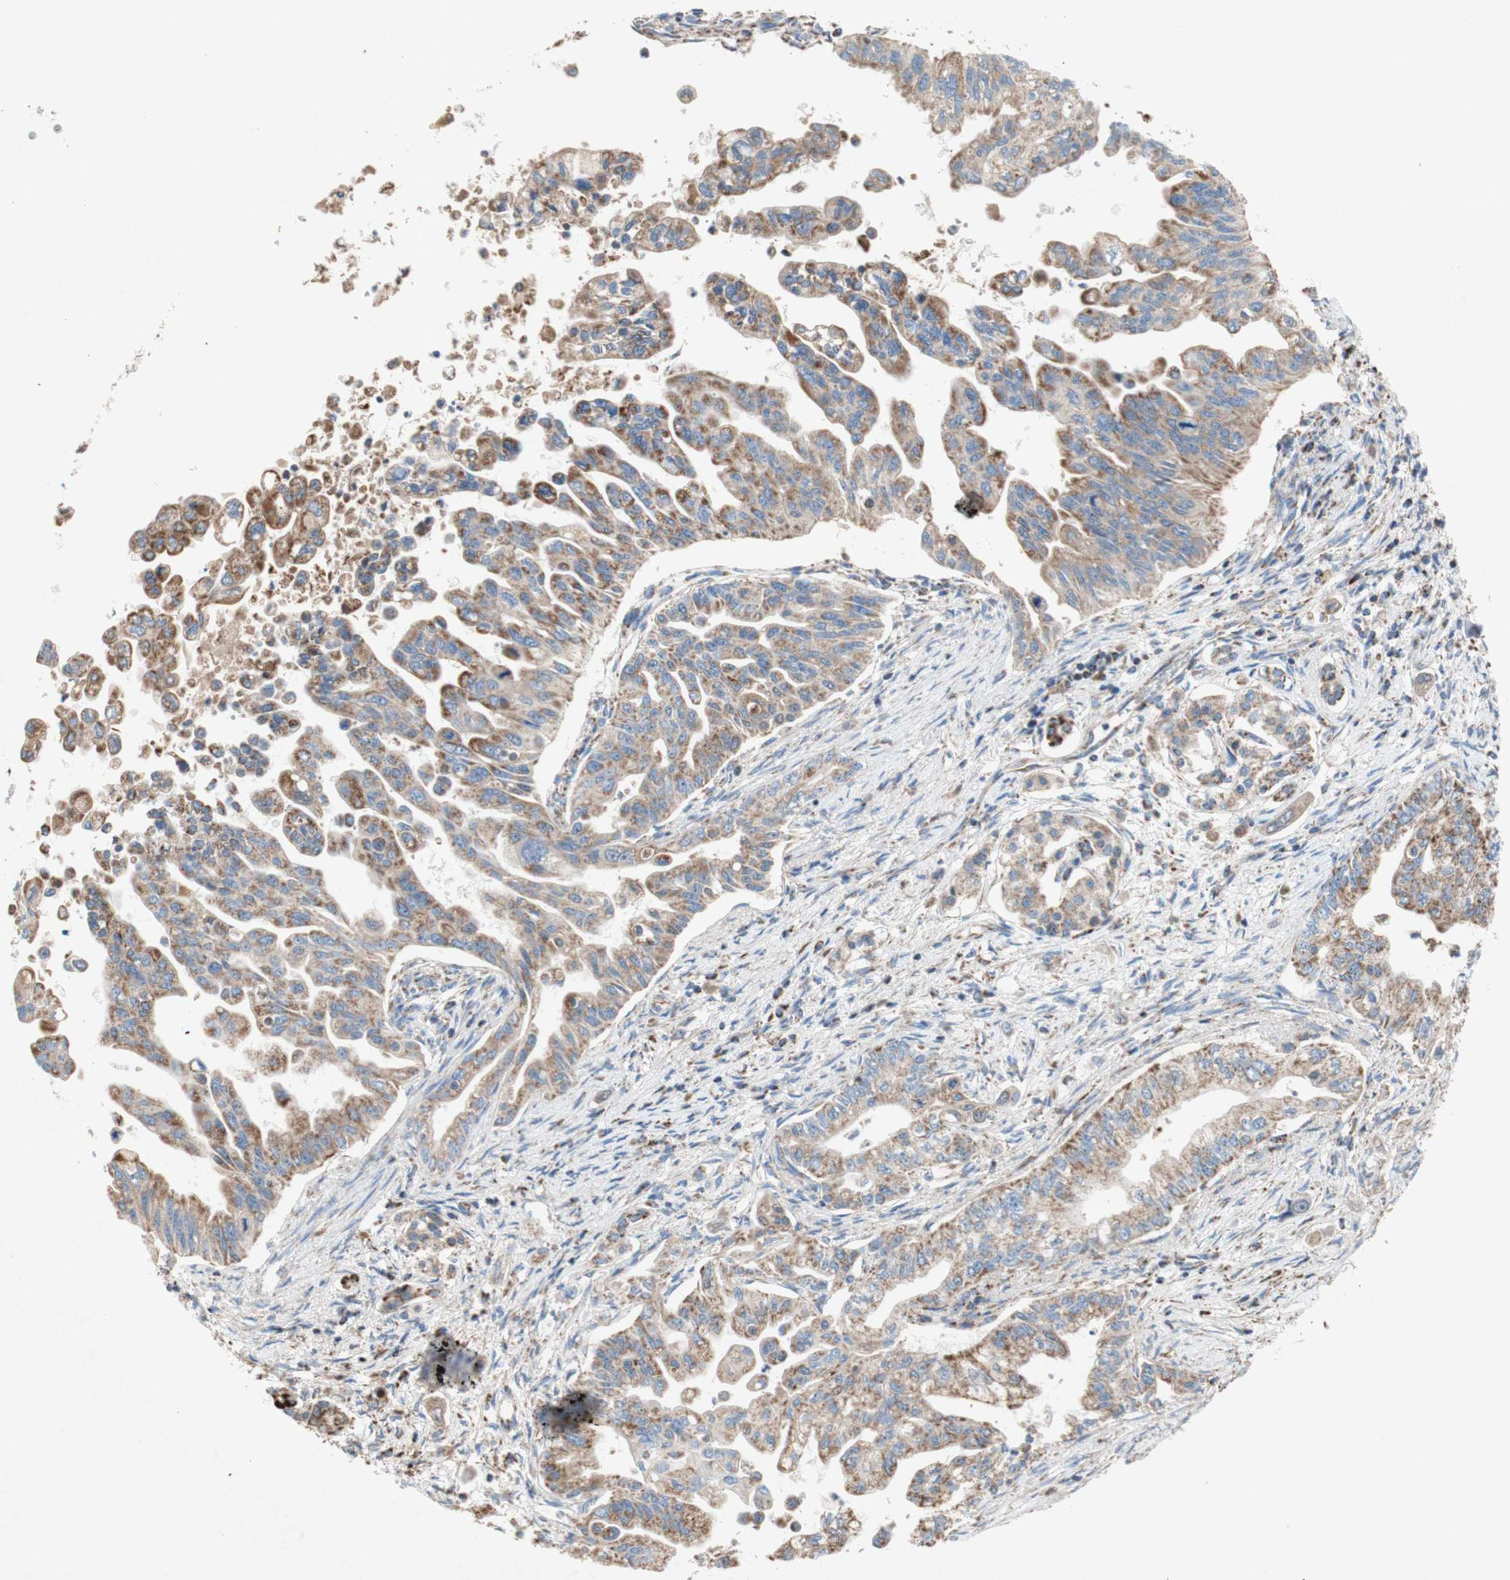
{"staining": {"intensity": "weak", "quantity": ">75%", "location": "cytoplasmic/membranous"}, "tissue": "pancreatic cancer", "cell_type": "Tumor cells", "image_type": "cancer", "snomed": [{"axis": "morphology", "description": "Normal tissue, NOS"}, {"axis": "topography", "description": "Pancreas"}], "caption": "Immunohistochemistry histopathology image of neoplastic tissue: human pancreatic cancer stained using IHC reveals low levels of weak protein expression localized specifically in the cytoplasmic/membranous of tumor cells, appearing as a cytoplasmic/membranous brown color.", "gene": "SDHB", "patient": {"sex": "male", "age": 42}}